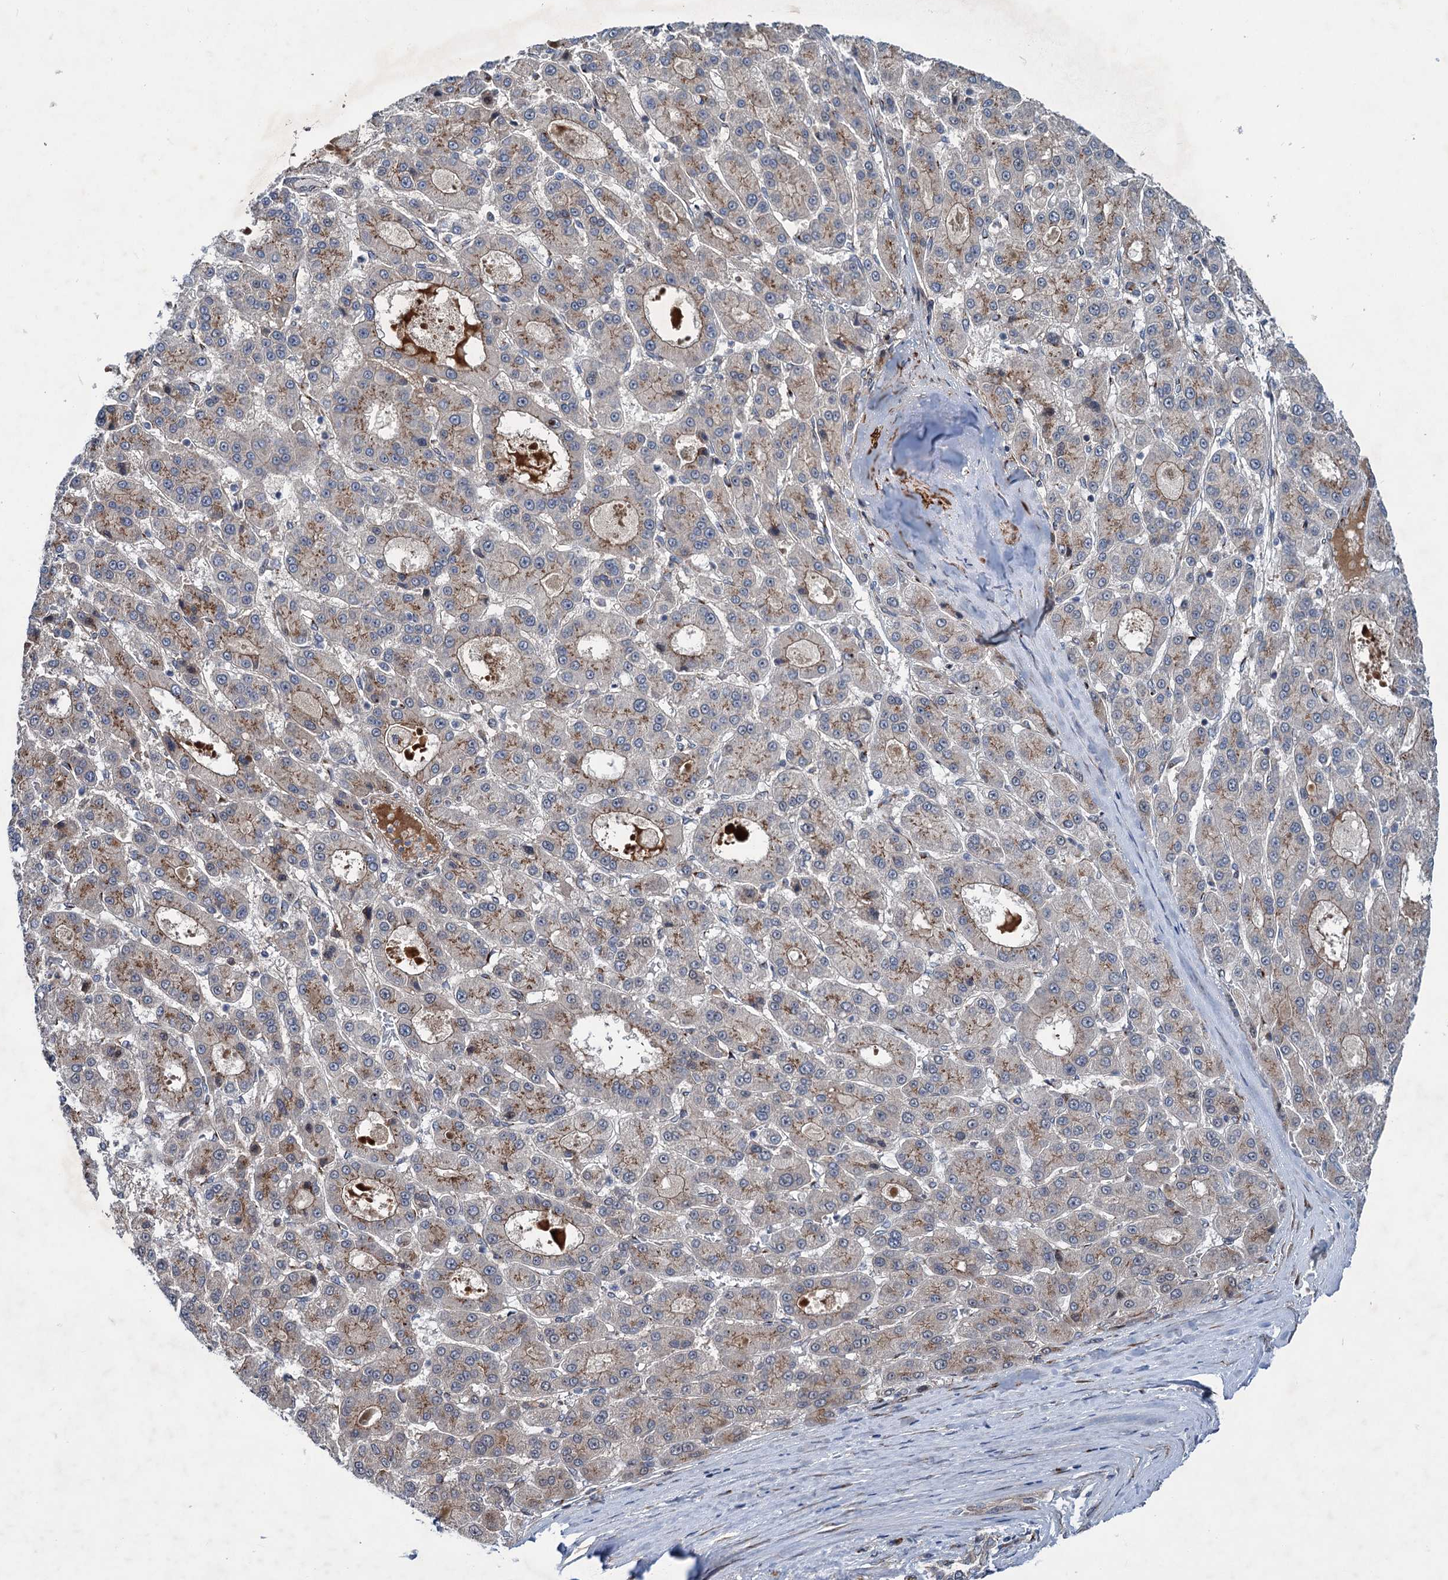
{"staining": {"intensity": "moderate", "quantity": "25%-75%", "location": "cytoplasmic/membranous"}, "tissue": "liver cancer", "cell_type": "Tumor cells", "image_type": "cancer", "snomed": [{"axis": "morphology", "description": "Carcinoma, Hepatocellular, NOS"}, {"axis": "topography", "description": "Liver"}], "caption": "A micrograph of liver cancer stained for a protein reveals moderate cytoplasmic/membranous brown staining in tumor cells.", "gene": "ELP4", "patient": {"sex": "male", "age": 70}}